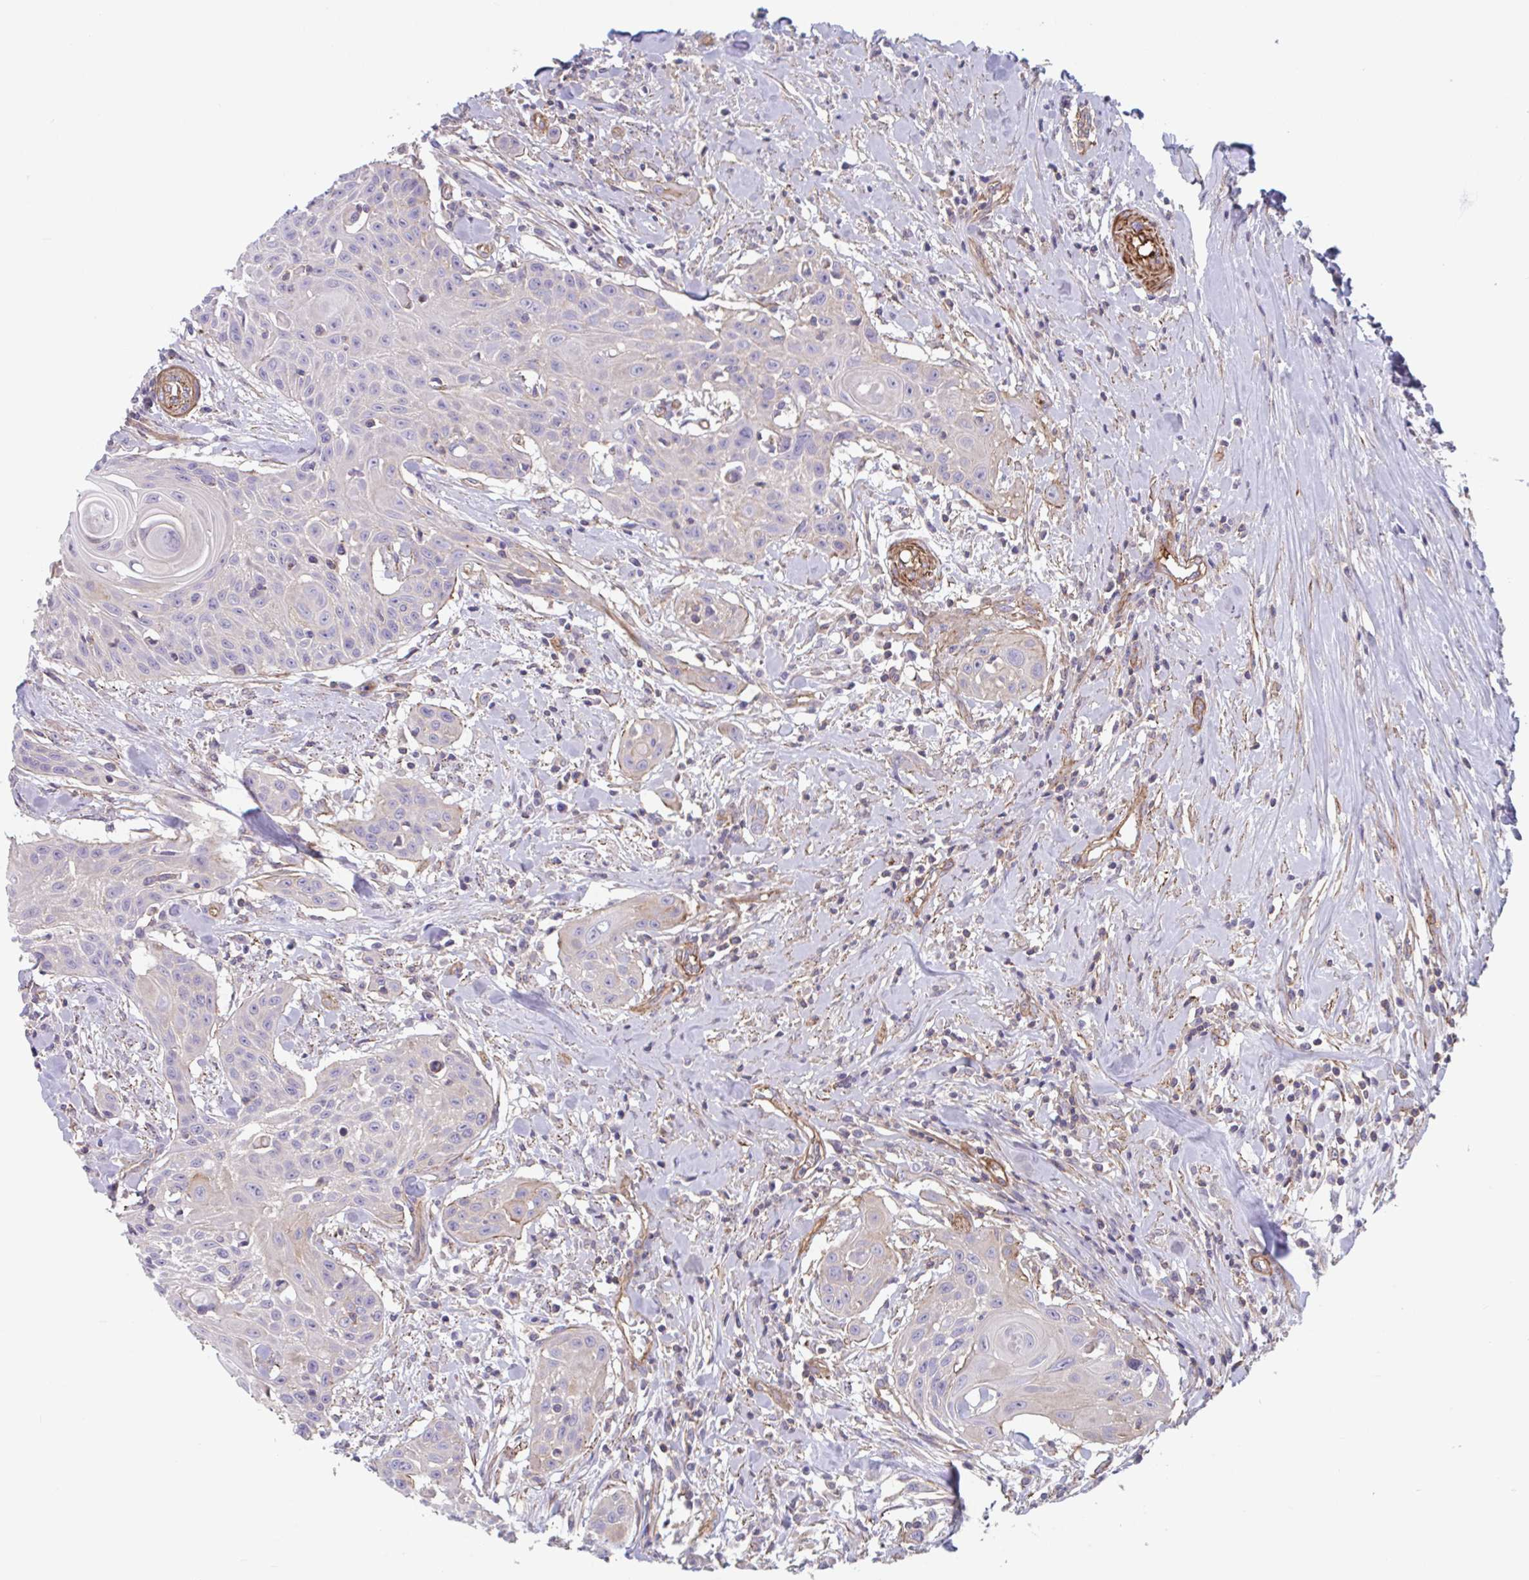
{"staining": {"intensity": "negative", "quantity": "none", "location": "none"}, "tissue": "head and neck cancer", "cell_type": "Tumor cells", "image_type": "cancer", "snomed": [{"axis": "morphology", "description": "Squamous cell carcinoma, NOS"}, {"axis": "topography", "description": "Lymph node"}, {"axis": "topography", "description": "Salivary gland"}, {"axis": "topography", "description": "Head-Neck"}], "caption": "This is a micrograph of immunohistochemistry staining of head and neck cancer, which shows no positivity in tumor cells.", "gene": "SHISA7", "patient": {"sex": "female", "age": 74}}